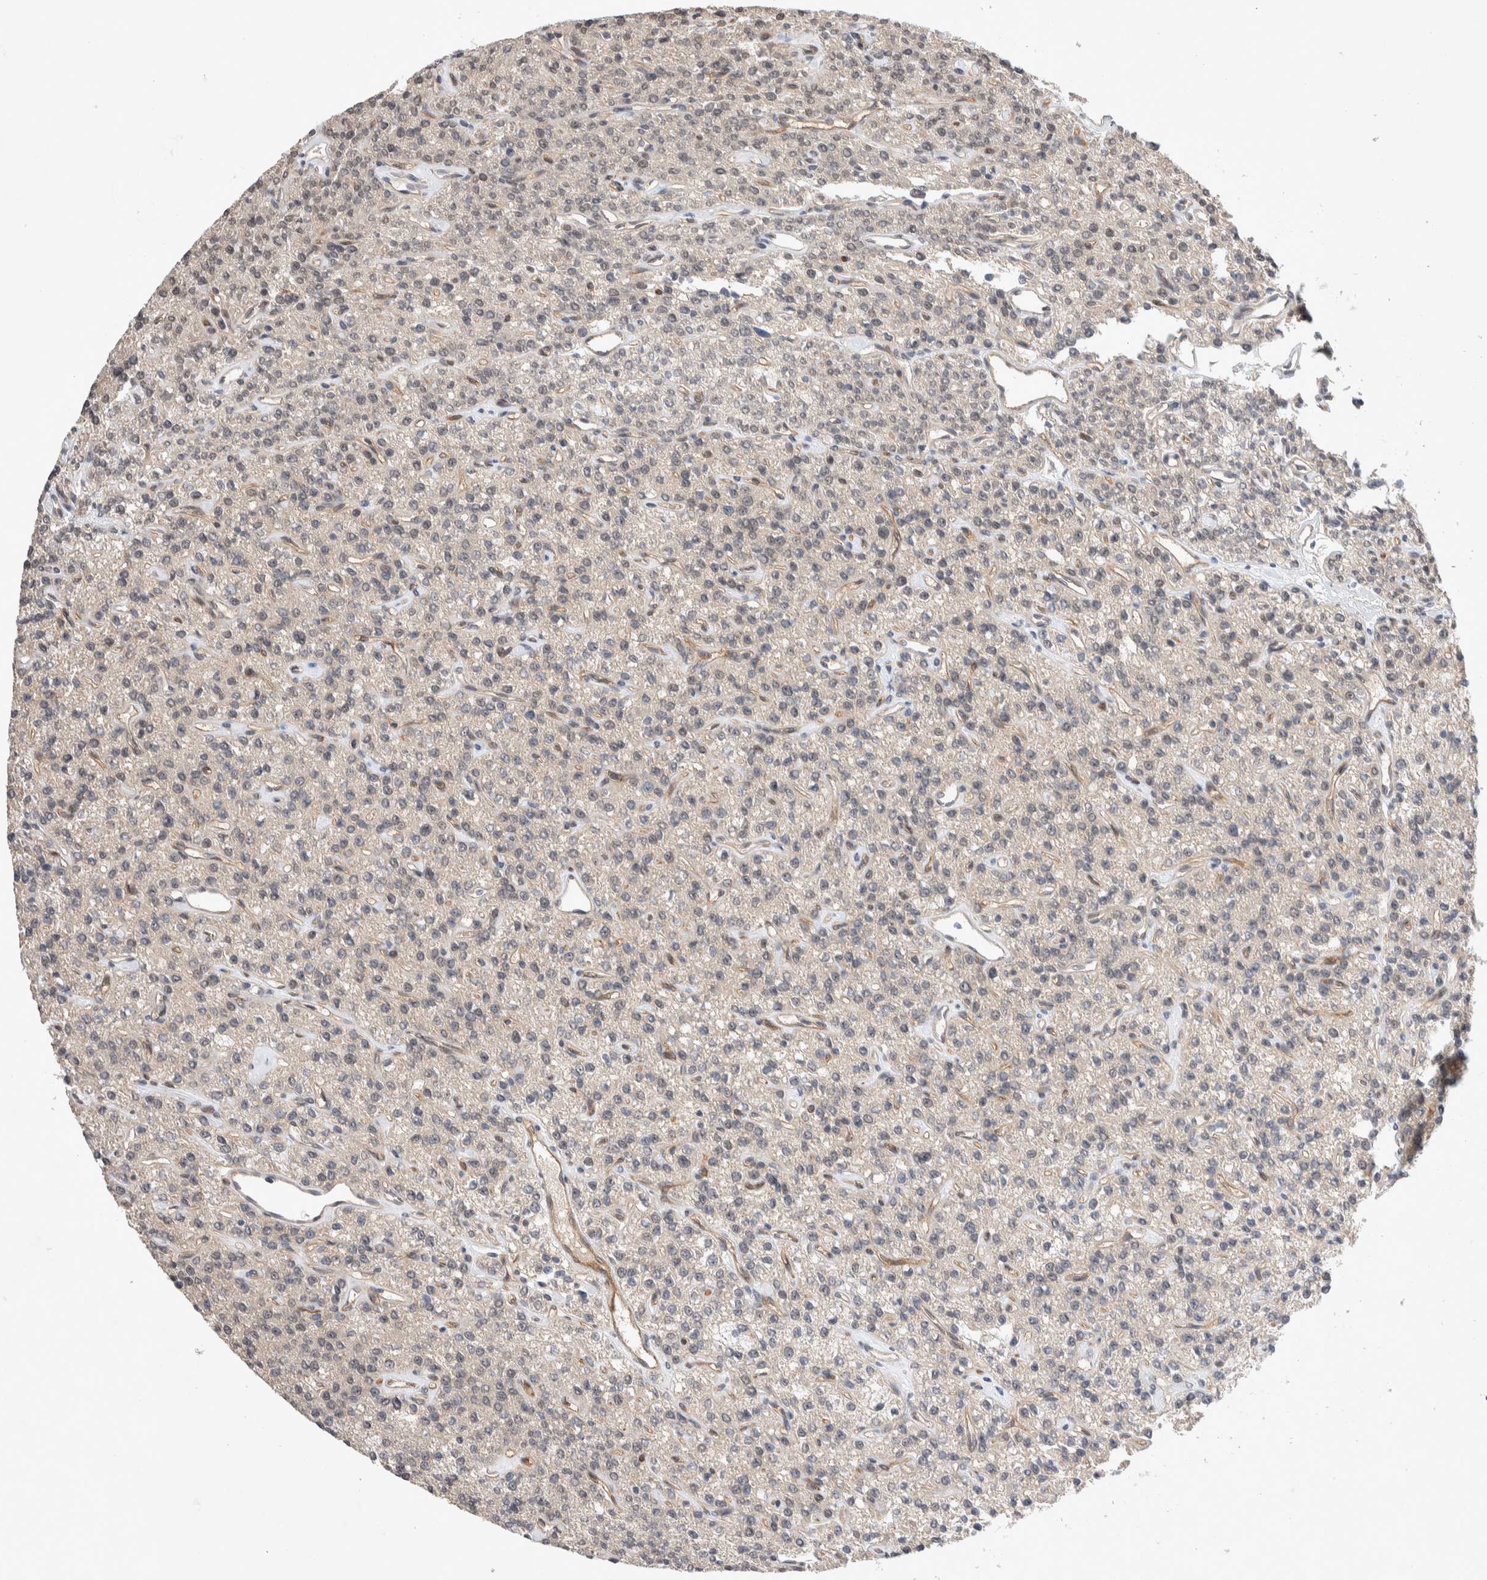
{"staining": {"intensity": "moderate", "quantity": "25%-75%", "location": "nuclear"}, "tissue": "parathyroid gland", "cell_type": "Glandular cells", "image_type": "normal", "snomed": [{"axis": "morphology", "description": "Normal tissue, NOS"}, {"axis": "topography", "description": "Parathyroid gland"}], "caption": "A brown stain labels moderate nuclear expression of a protein in glandular cells of normal parathyroid gland. Nuclei are stained in blue.", "gene": "ZNF704", "patient": {"sex": "male", "age": 46}}